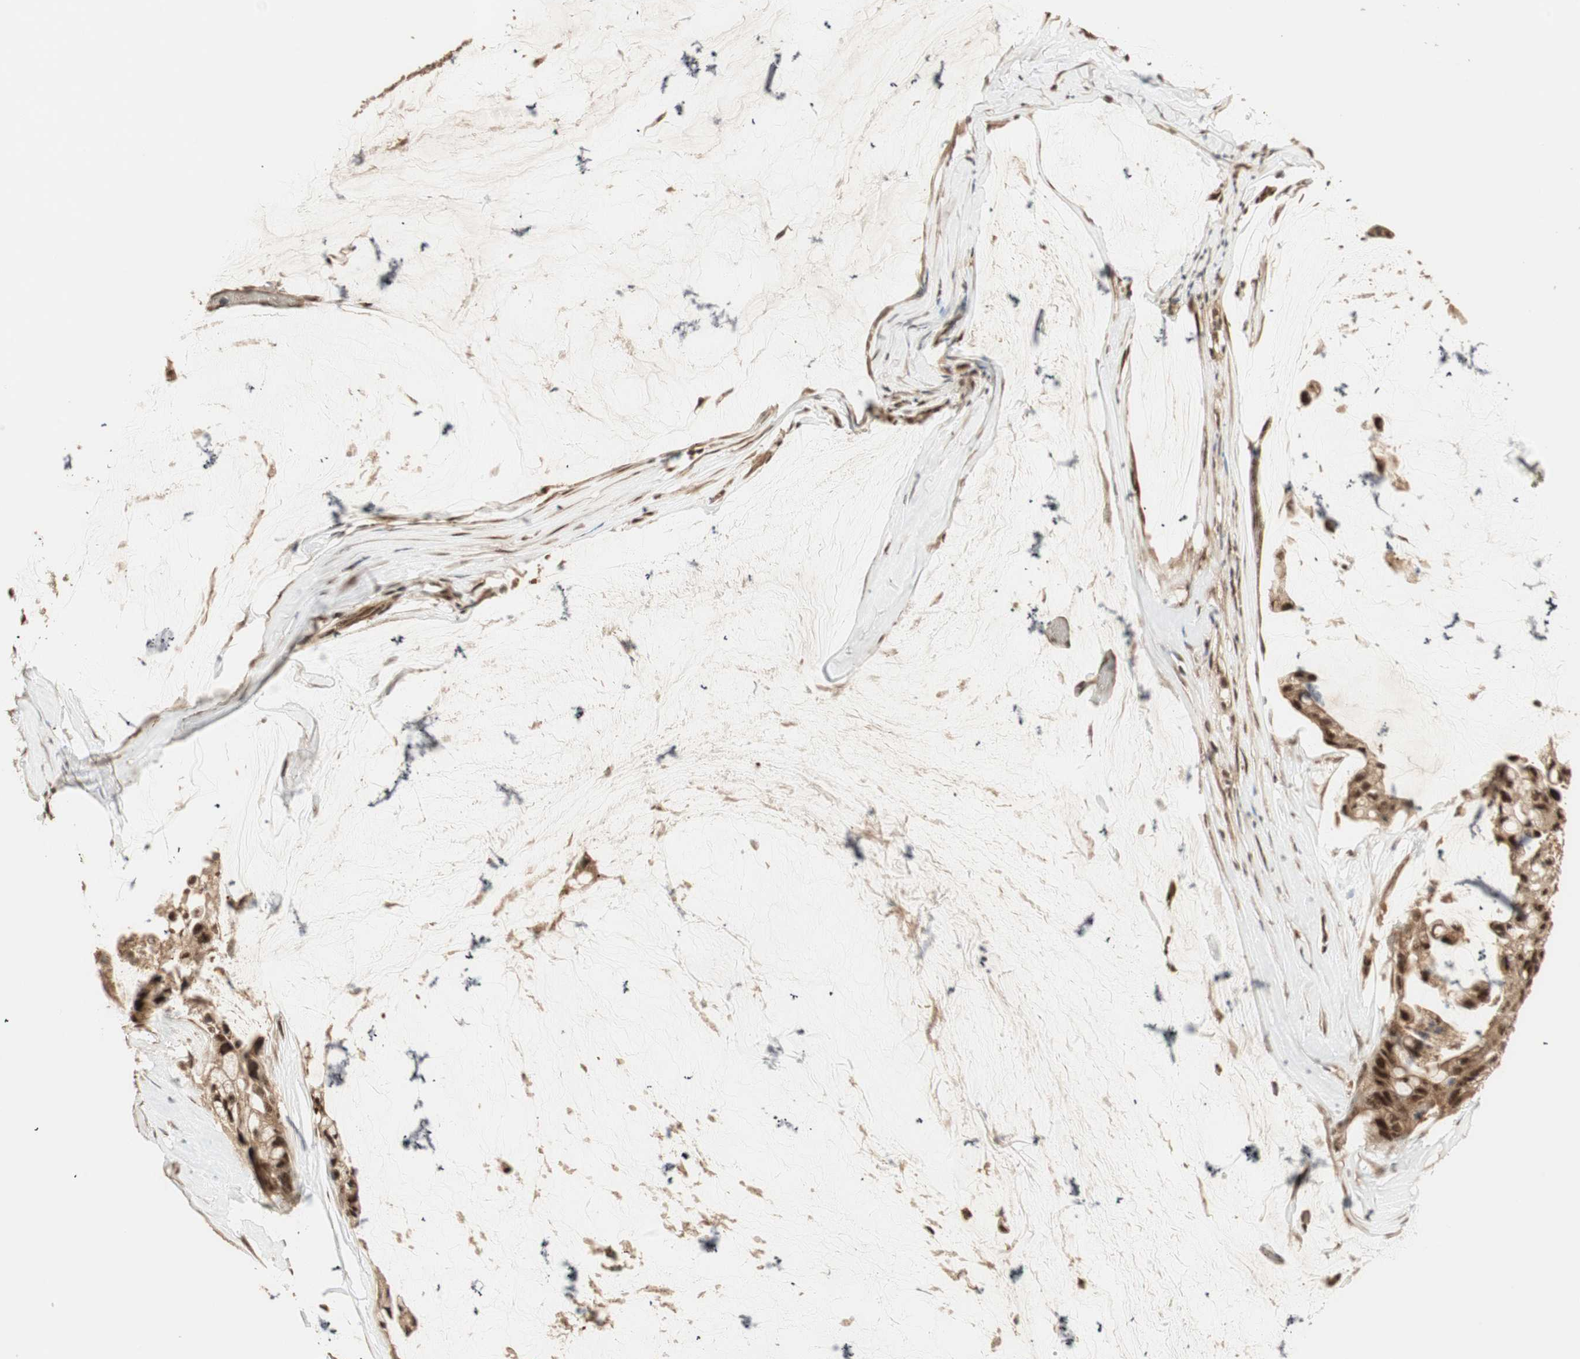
{"staining": {"intensity": "strong", "quantity": ">75%", "location": "cytoplasmic/membranous,nuclear"}, "tissue": "ovarian cancer", "cell_type": "Tumor cells", "image_type": "cancer", "snomed": [{"axis": "morphology", "description": "Cystadenocarcinoma, mucinous, NOS"}, {"axis": "topography", "description": "Ovary"}], "caption": "Immunohistochemistry (IHC) of ovarian mucinous cystadenocarcinoma exhibits high levels of strong cytoplasmic/membranous and nuclear staining in about >75% of tumor cells.", "gene": "ZSCAN31", "patient": {"sex": "female", "age": 39}}